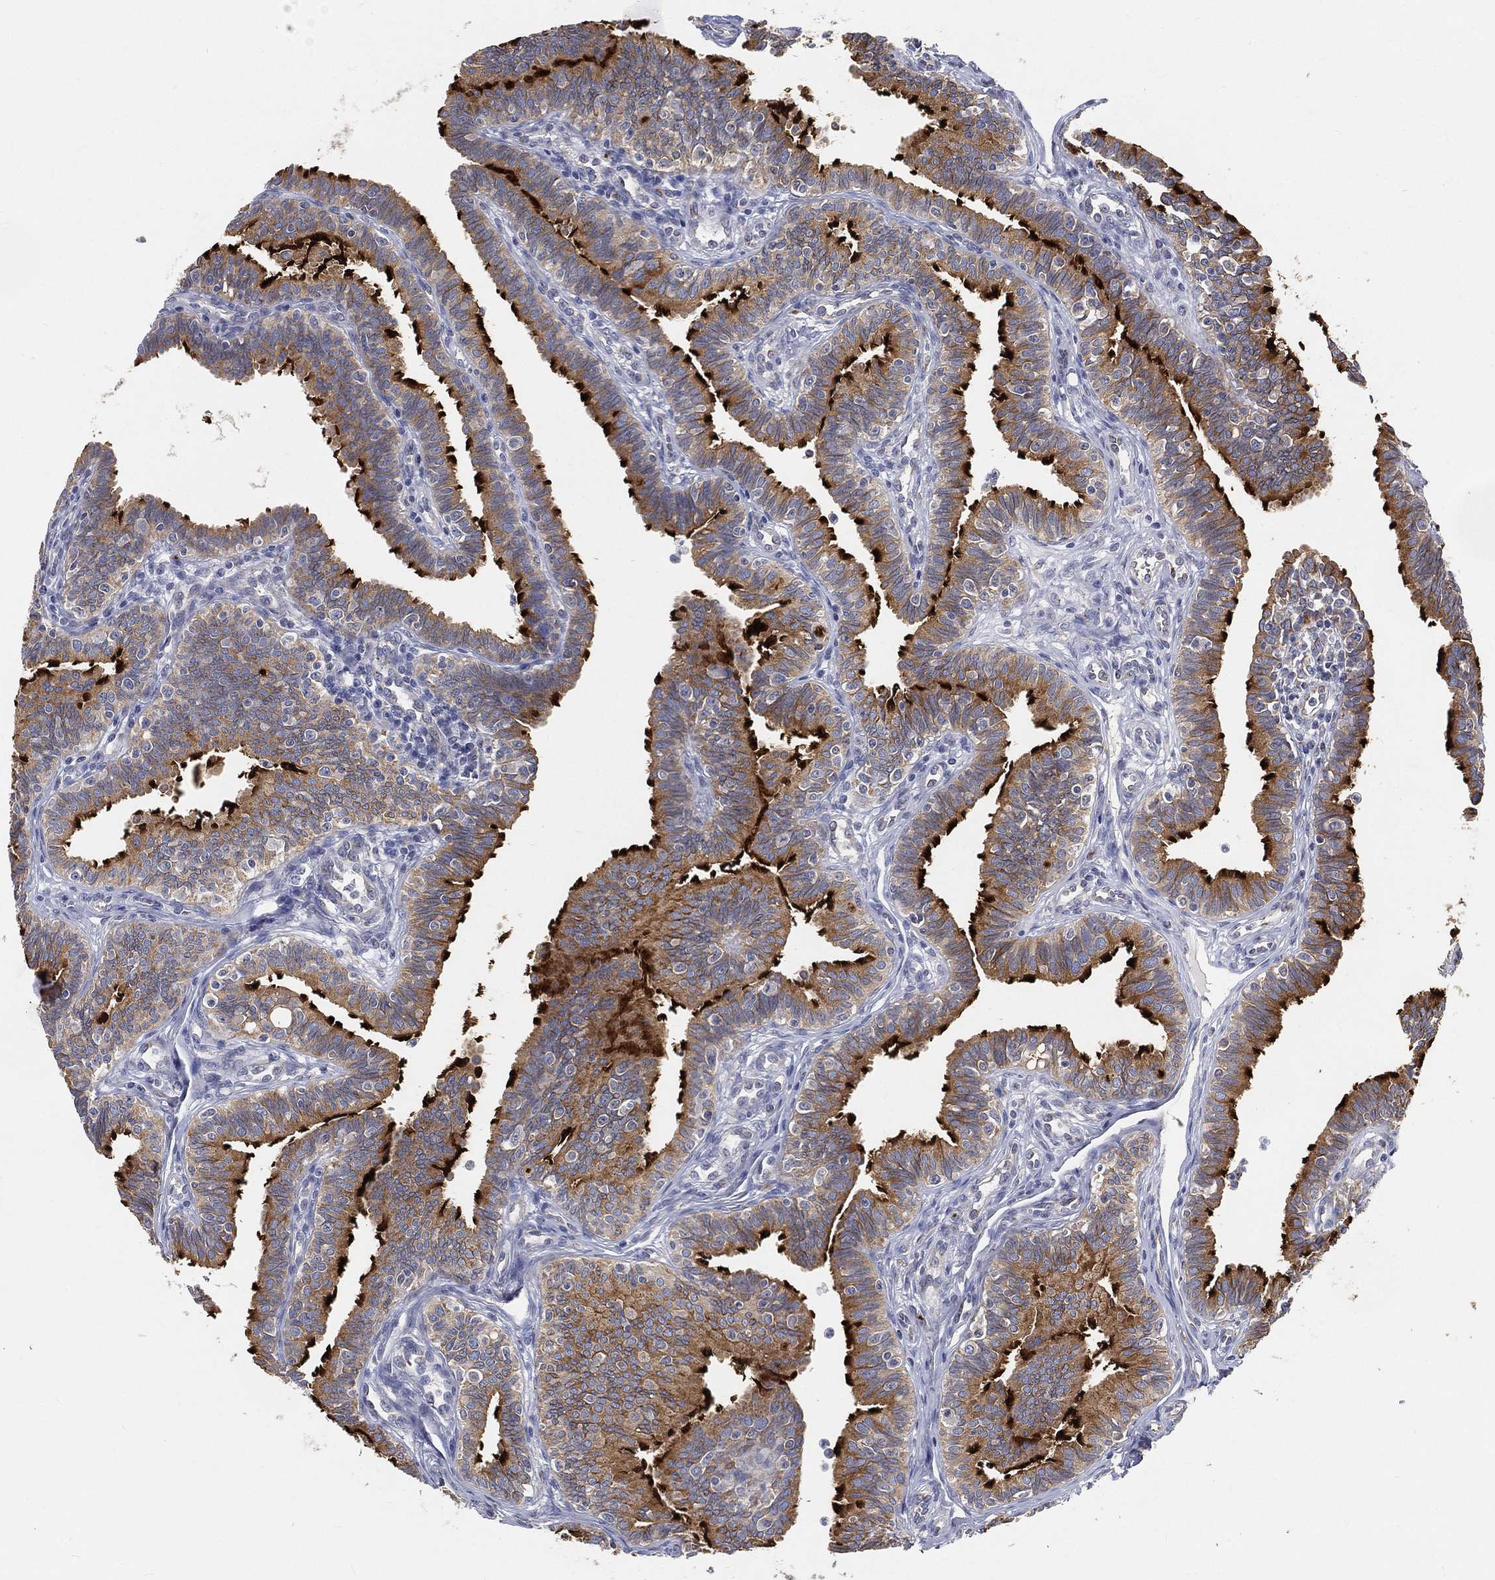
{"staining": {"intensity": "strong", "quantity": "25%-75%", "location": "cytoplasmic/membranous"}, "tissue": "fallopian tube", "cell_type": "Glandular cells", "image_type": "normal", "snomed": [{"axis": "morphology", "description": "Normal tissue, NOS"}, {"axis": "topography", "description": "Fallopian tube"}], "caption": "The micrograph shows immunohistochemical staining of unremarkable fallopian tube. There is strong cytoplasmic/membranous expression is appreciated in about 25%-75% of glandular cells.", "gene": "TMEM25", "patient": {"sex": "female", "age": 36}}